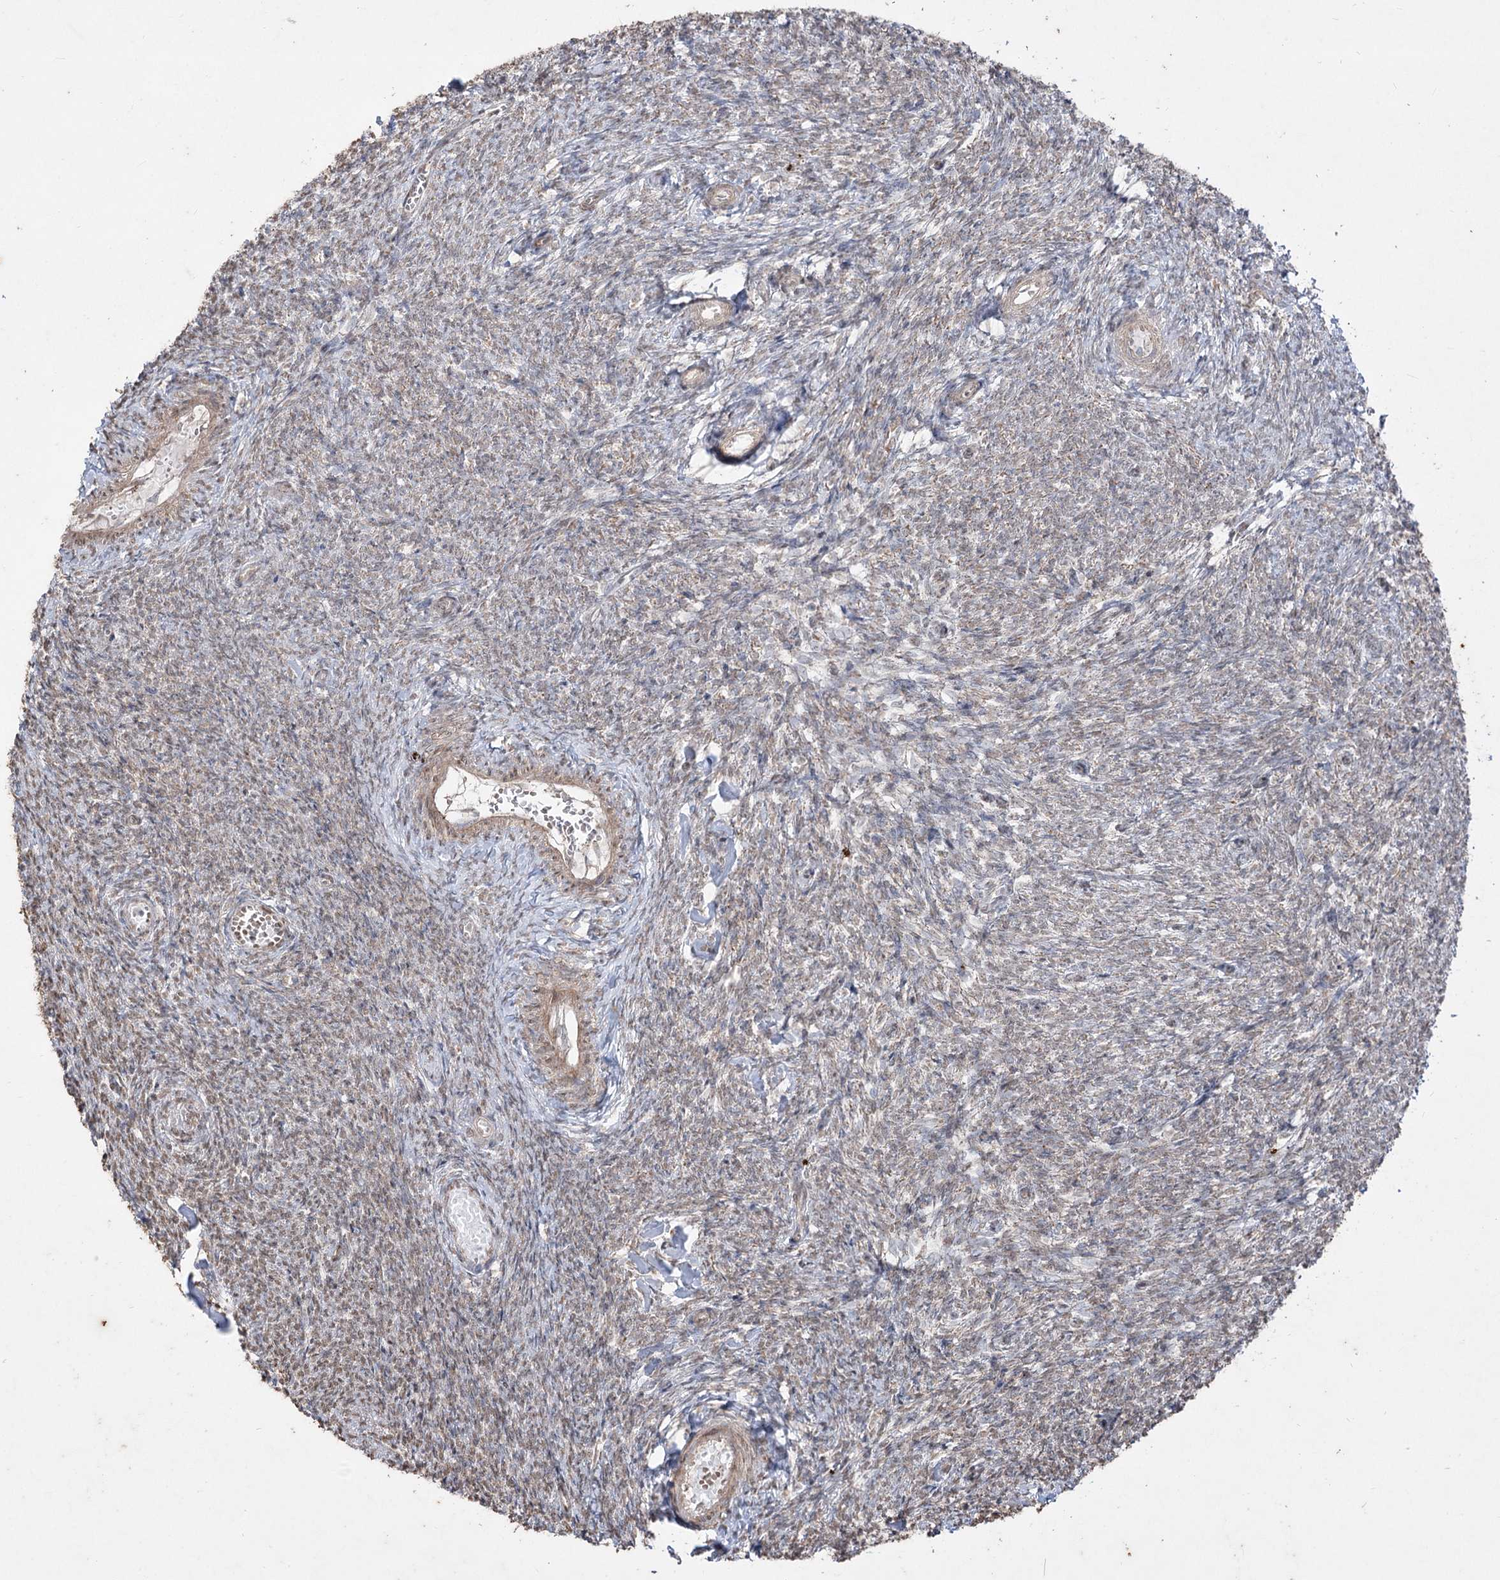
{"staining": {"intensity": "weak", "quantity": "25%-75%", "location": "cytoplasmic/membranous"}, "tissue": "ovary", "cell_type": "Ovarian stroma cells", "image_type": "normal", "snomed": [{"axis": "morphology", "description": "Normal tissue, NOS"}, {"axis": "topography", "description": "Ovary"}], "caption": "Brown immunohistochemical staining in benign human ovary exhibits weak cytoplasmic/membranous expression in about 25%-75% of ovarian stroma cells. The staining is performed using DAB brown chromogen to label protein expression. The nuclei are counter-stained blue using hematoxylin.", "gene": "ZSCAN23", "patient": {"sex": "female", "age": 44}}